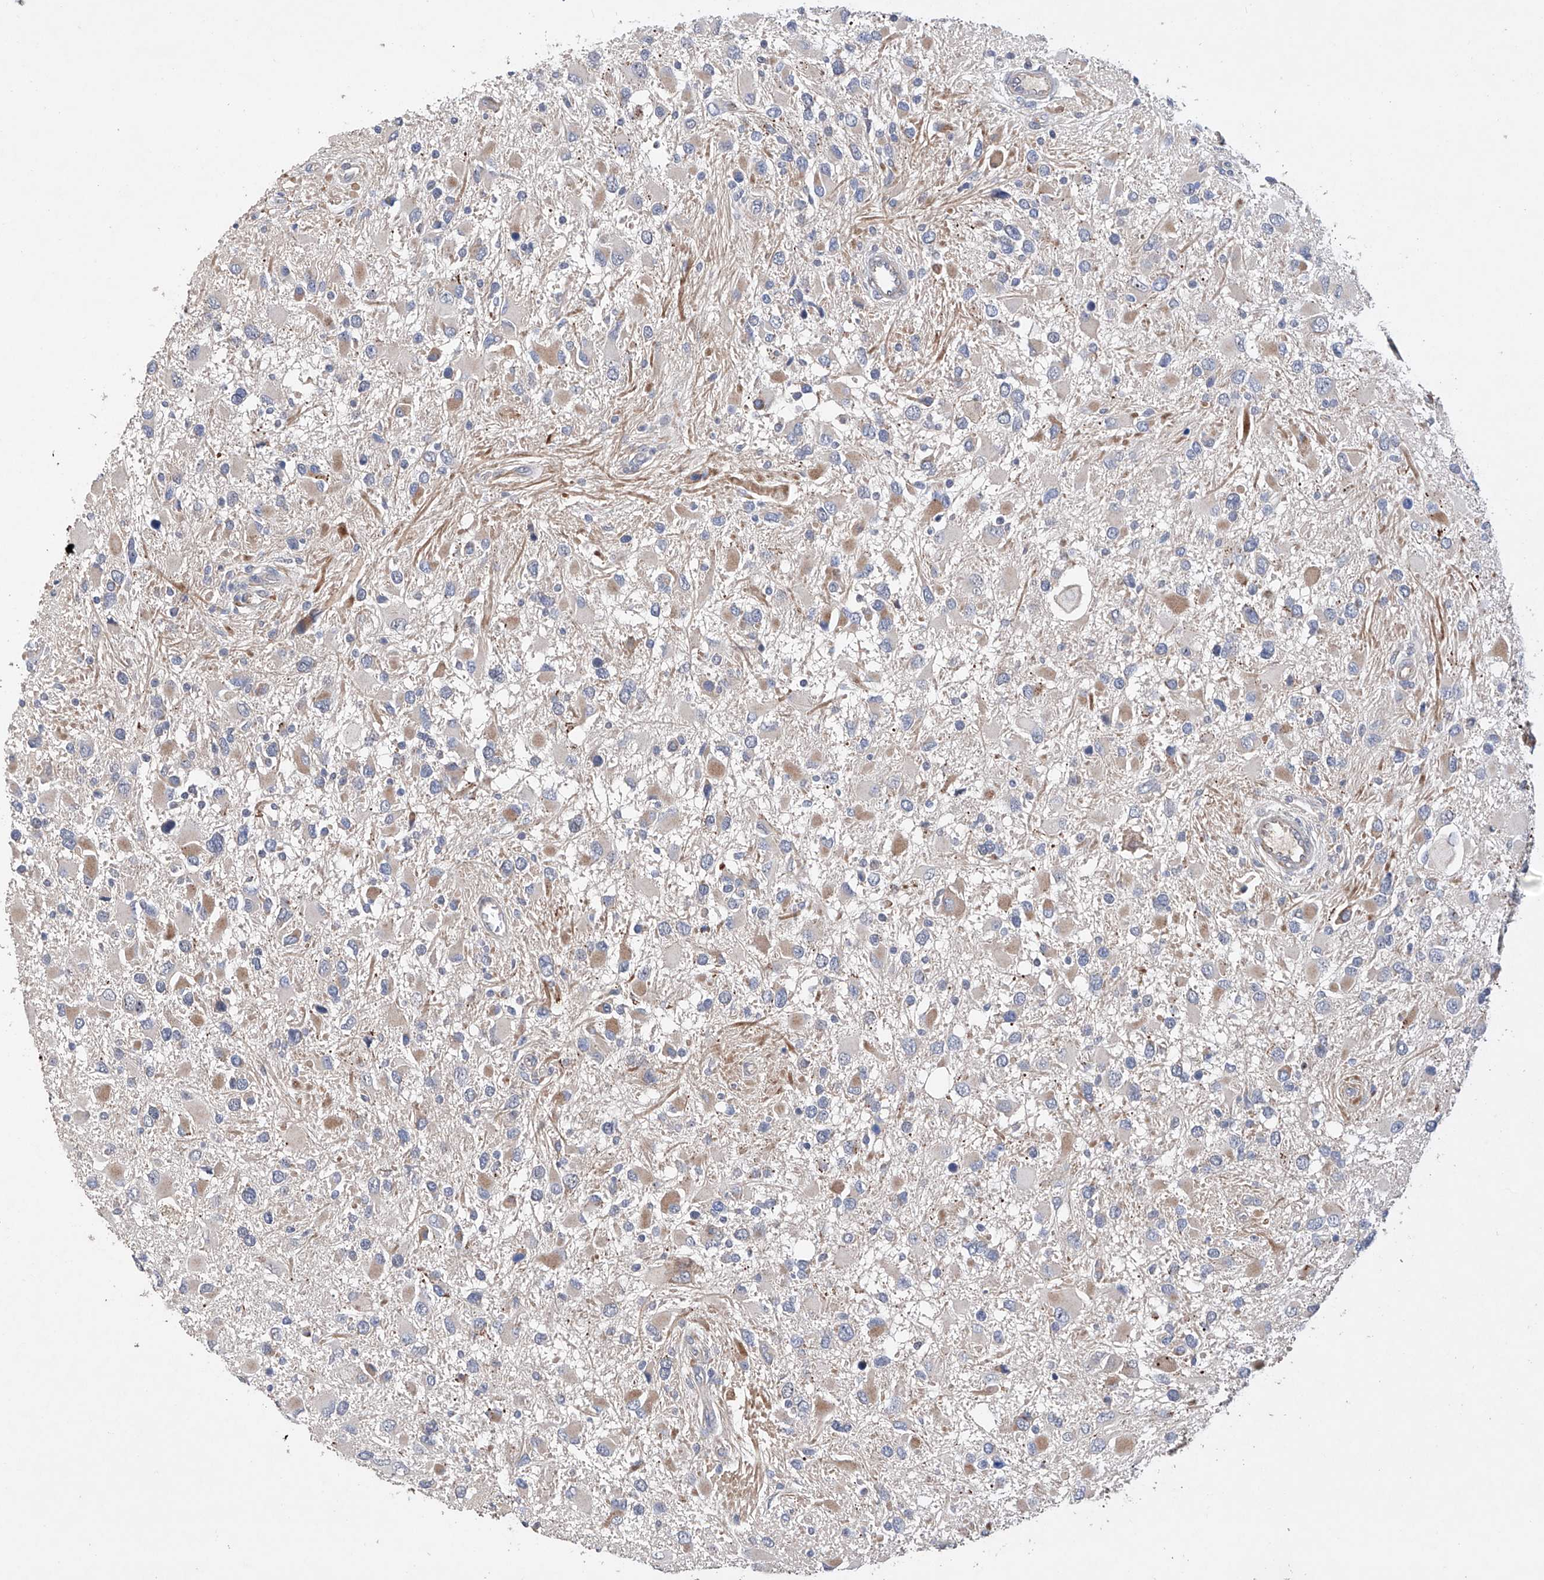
{"staining": {"intensity": "moderate", "quantity": "<25%", "location": "cytoplasmic/membranous"}, "tissue": "glioma", "cell_type": "Tumor cells", "image_type": "cancer", "snomed": [{"axis": "morphology", "description": "Glioma, malignant, High grade"}, {"axis": "topography", "description": "Brain"}], "caption": "The immunohistochemical stain shows moderate cytoplasmic/membranous positivity in tumor cells of malignant high-grade glioma tissue. (IHC, brightfield microscopy, high magnification).", "gene": "AFG1L", "patient": {"sex": "male", "age": 53}}